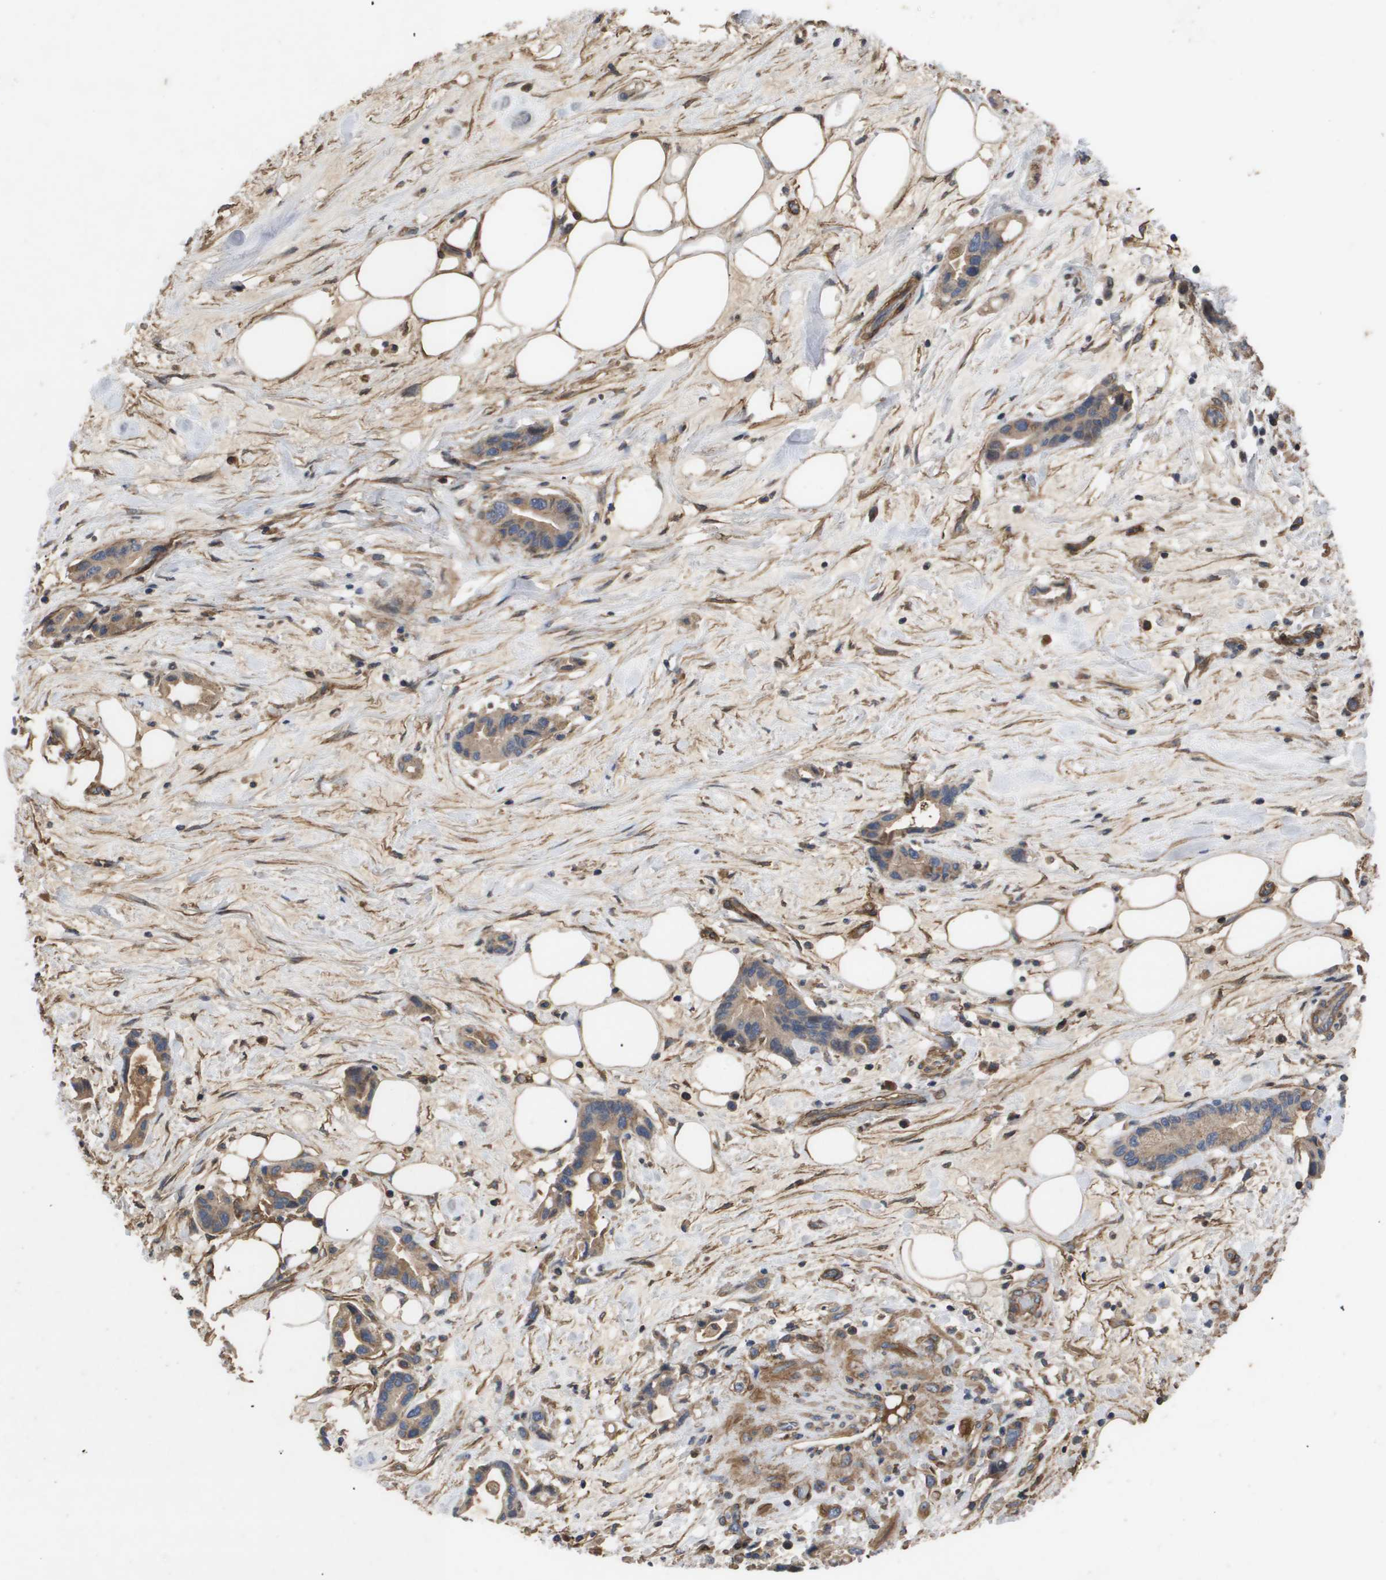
{"staining": {"intensity": "moderate", "quantity": ">75%", "location": "cytoplasmic/membranous"}, "tissue": "pancreatic cancer", "cell_type": "Tumor cells", "image_type": "cancer", "snomed": [{"axis": "morphology", "description": "Adenocarcinoma, NOS"}, {"axis": "topography", "description": "Pancreas"}], "caption": "The micrograph demonstrates a brown stain indicating the presence of a protein in the cytoplasmic/membranous of tumor cells in pancreatic cancer (adenocarcinoma).", "gene": "TNS1", "patient": {"sex": "female", "age": 57}}